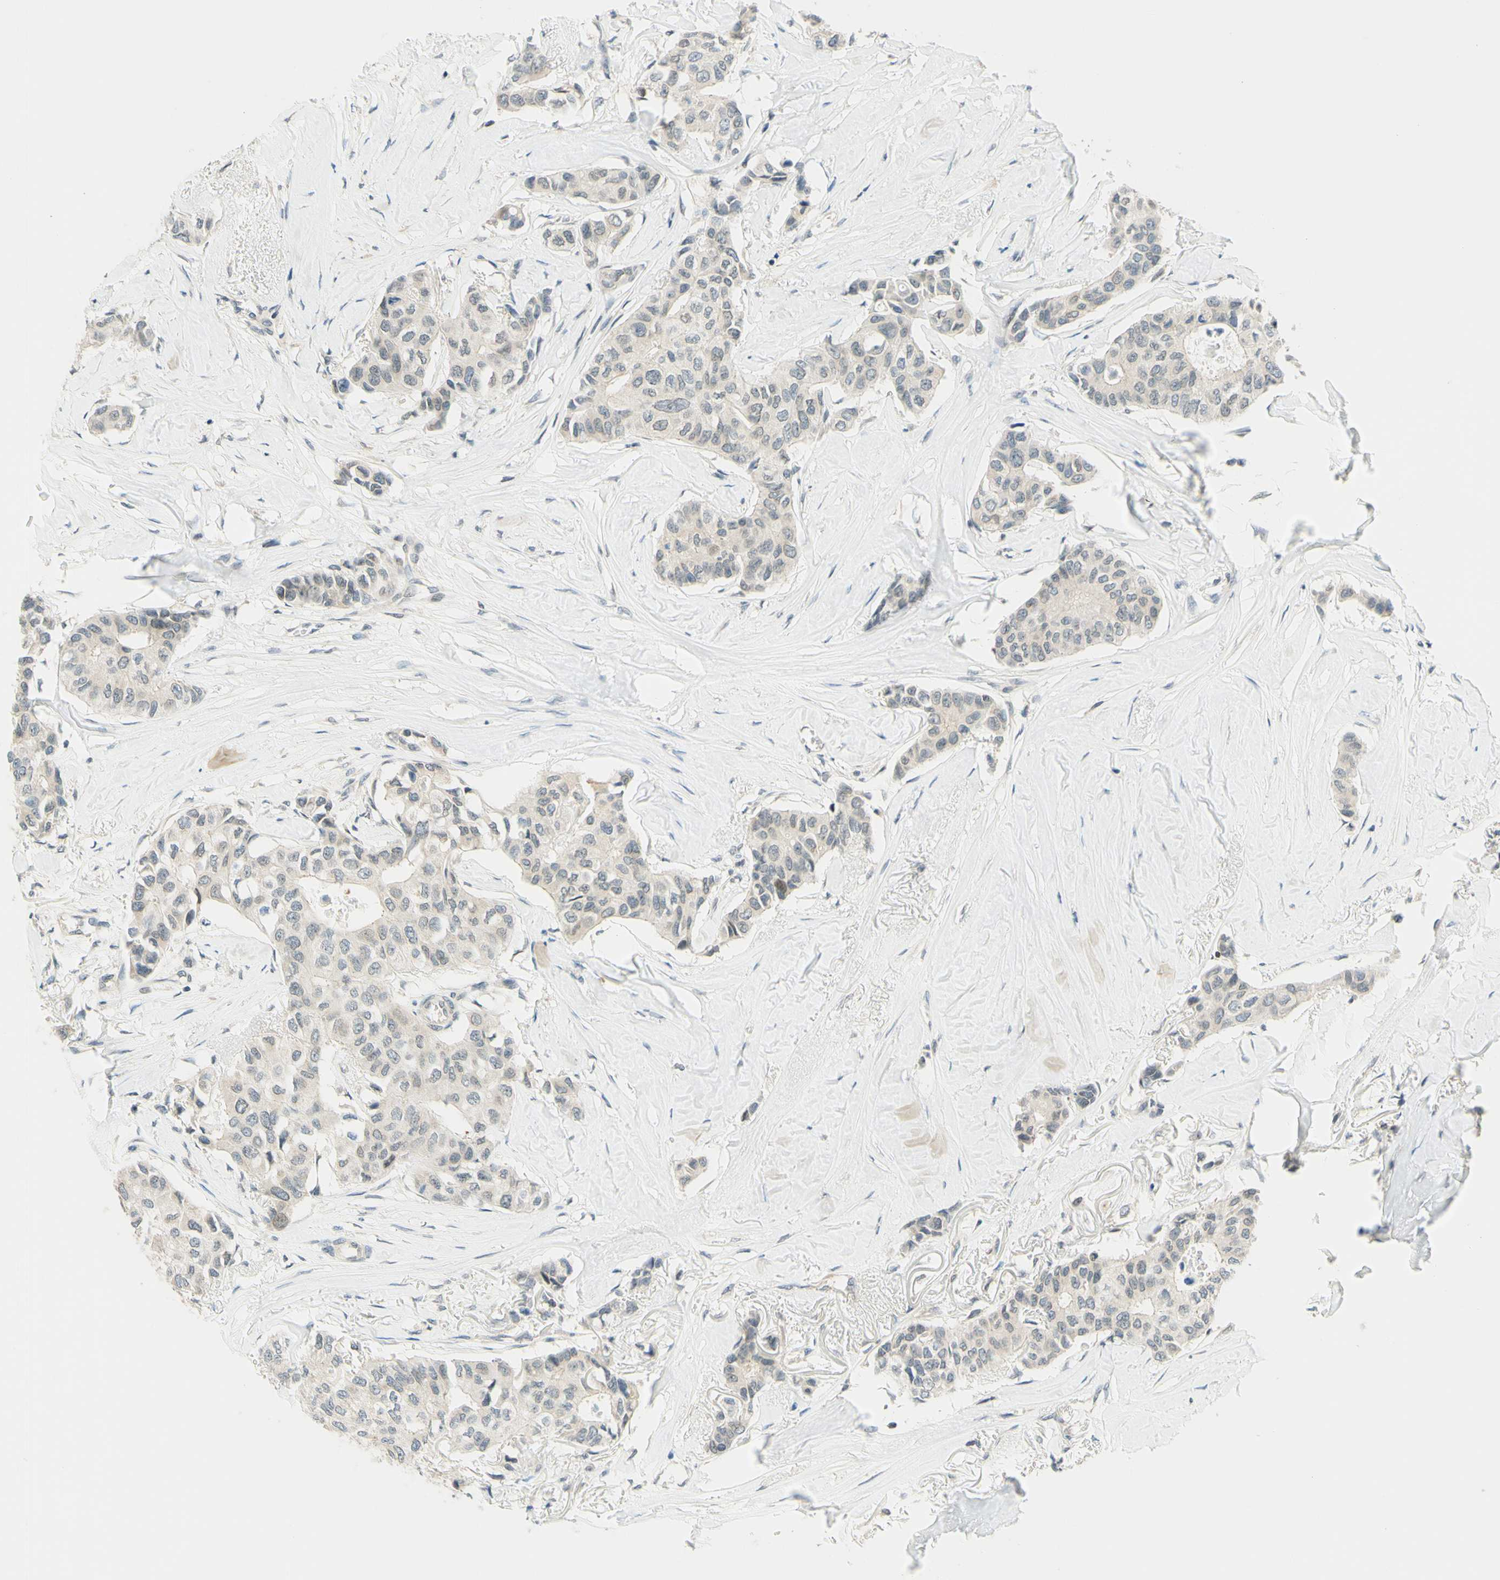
{"staining": {"intensity": "weak", "quantity": "<25%", "location": "nuclear"}, "tissue": "breast cancer", "cell_type": "Tumor cells", "image_type": "cancer", "snomed": [{"axis": "morphology", "description": "Duct carcinoma"}, {"axis": "topography", "description": "Breast"}], "caption": "The photomicrograph displays no significant positivity in tumor cells of breast invasive ductal carcinoma.", "gene": "C2CD2L", "patient": {"sex": "female", "age": 80}}